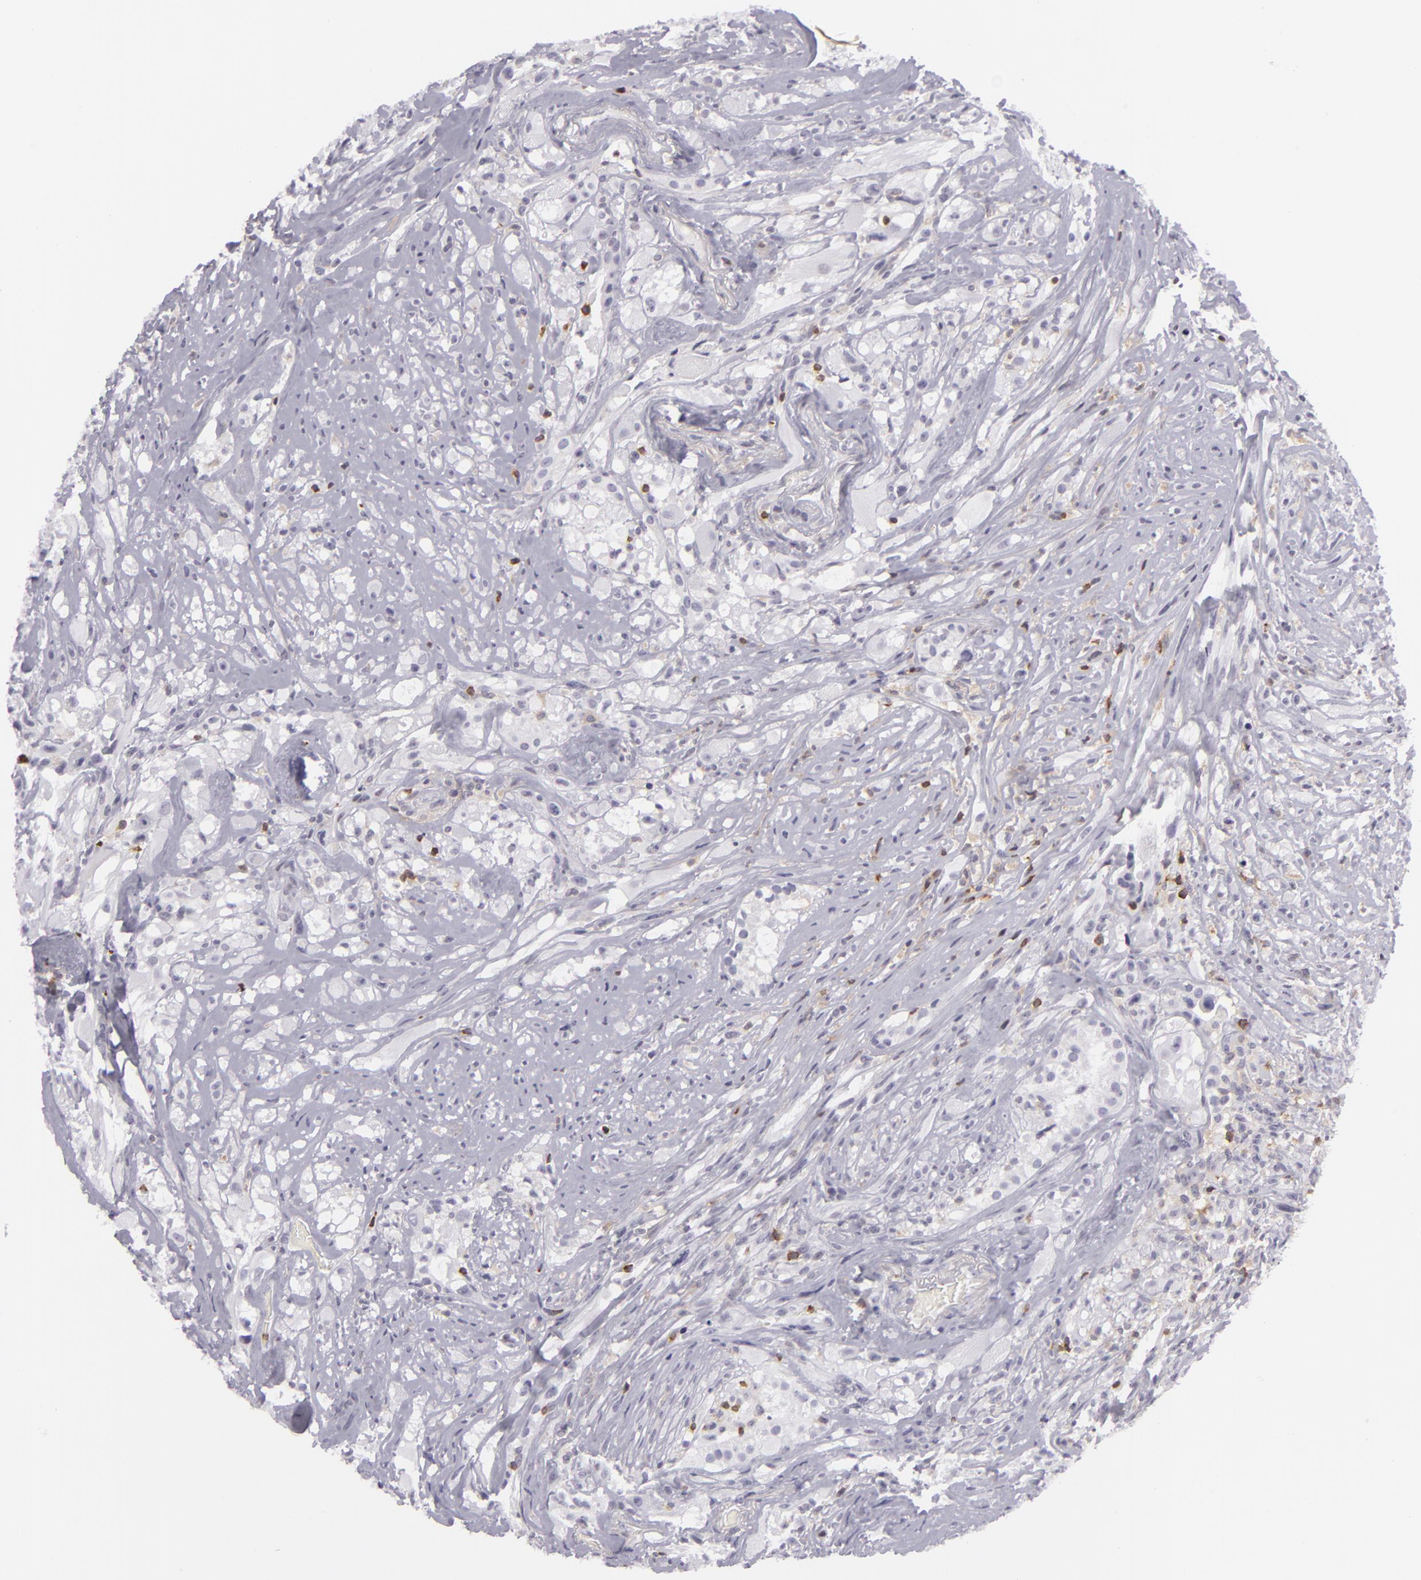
{"staining": {"intensity": "negative", "quantity": "none", "location": "none"}, "tissue": "glioma", "cell_type": "Tumor cells", "image_type": "cancer", "snomed": [{"axis": "morphology", "description": "Glioma, malignant, High grade"}, {"axis": "topography", "description": "Brain"}], "caption": "DAB immunohistochemical staining of high-grade glioma (malignant) reveals no significant staining in tumor cells.", "gene": "KCNAB2", "patient": {"sex": "male", "age": 48}}